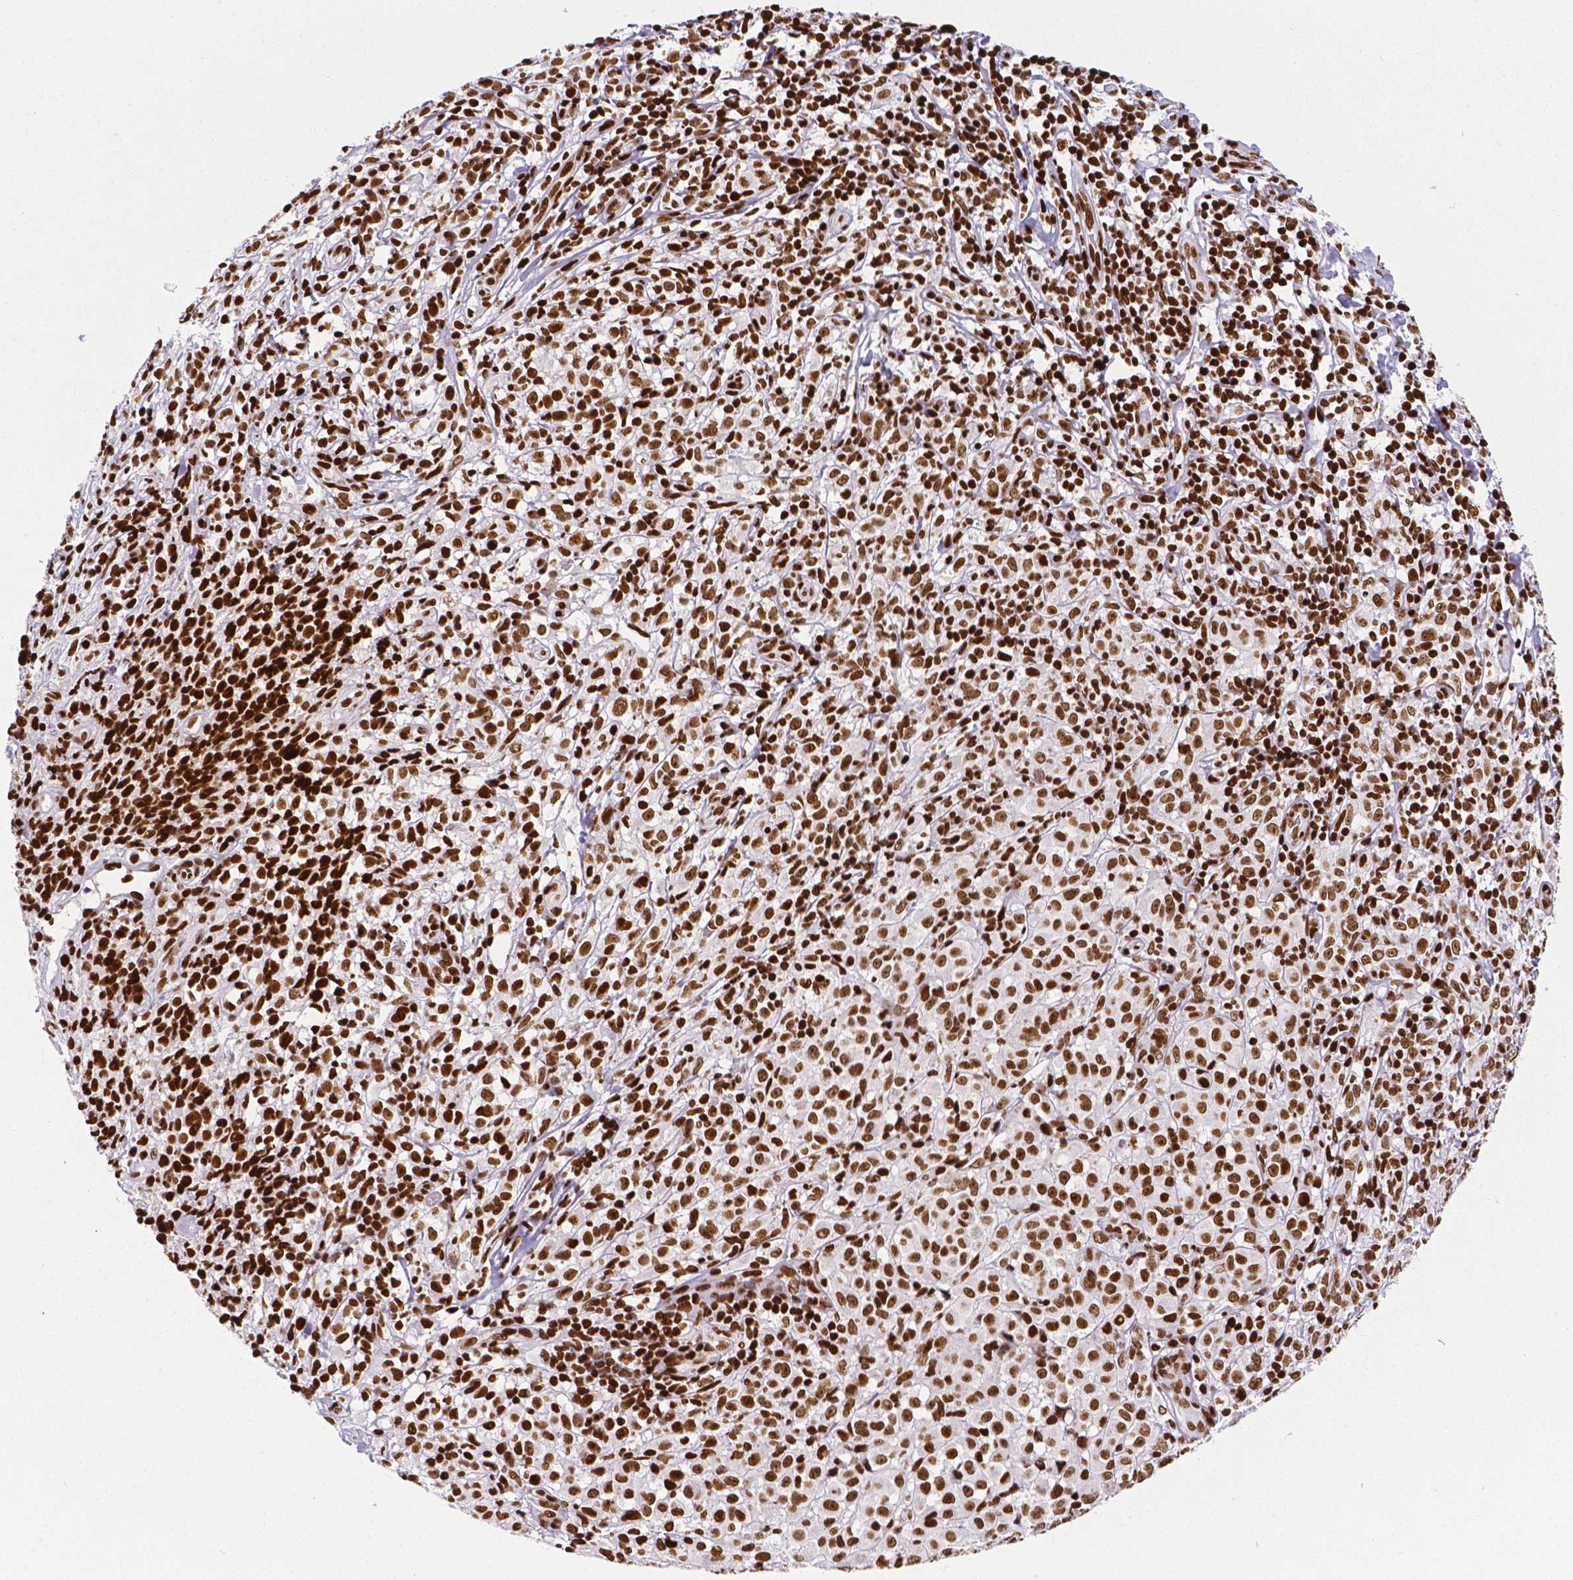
{"staining": {"intensity": "strong", "quantity": ">75%", "location": "nuclear"}, "tissue": "melanoma", "cell_type": "Tumor cells", "image_type": "cancer", "snomed": [{"axis": "morphology", "description": "Malignant melanoma, NOS"}, {"axis": "topography", "description": "Skin"}], "caption": "An IHC image of tumor tissue is shown. Protein staining in brown shows strong nuclear positivity in melanoma within tumor cells.", "gene": "CTCF", "patient": {"sex": "male", "age": 85}}